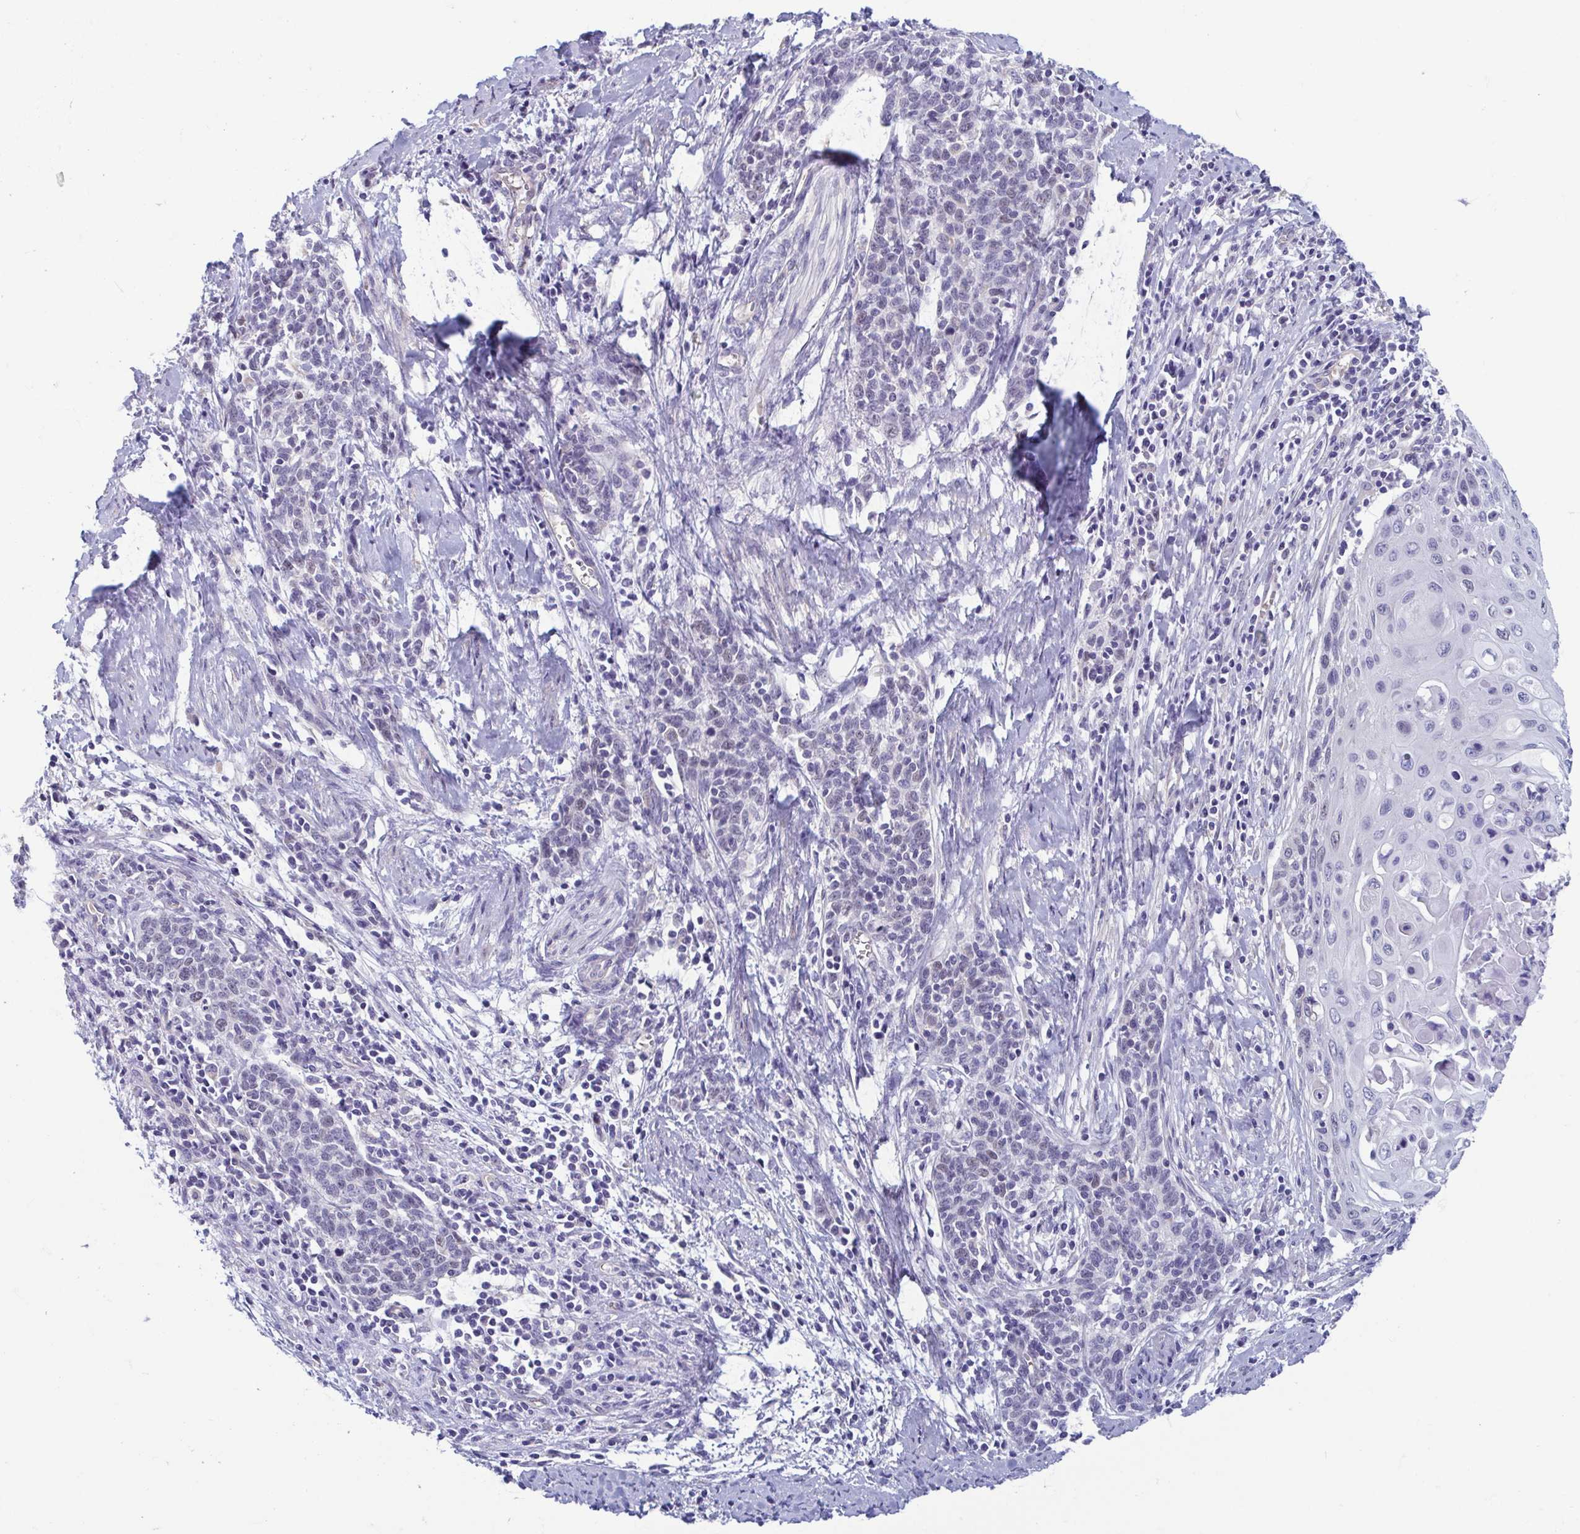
{"staining": {"intensity": "negative", "quantity": "none", "location": "none"}, "tissue": "cervical cancer", "cell_type": "Tumor cells", "image_type": "cancer", "snomed": [{"axis": "morphology", "description": "Squamous cell carcinoma, NOS"}, {"axis": "topography", "description": "Cervix"}], "caption": "The image shows no significant positivity in tumor cells of cervical squamous cell carcinoma.", "gene": "MORC4", "patient": {"sex": "female", "age": 39}}